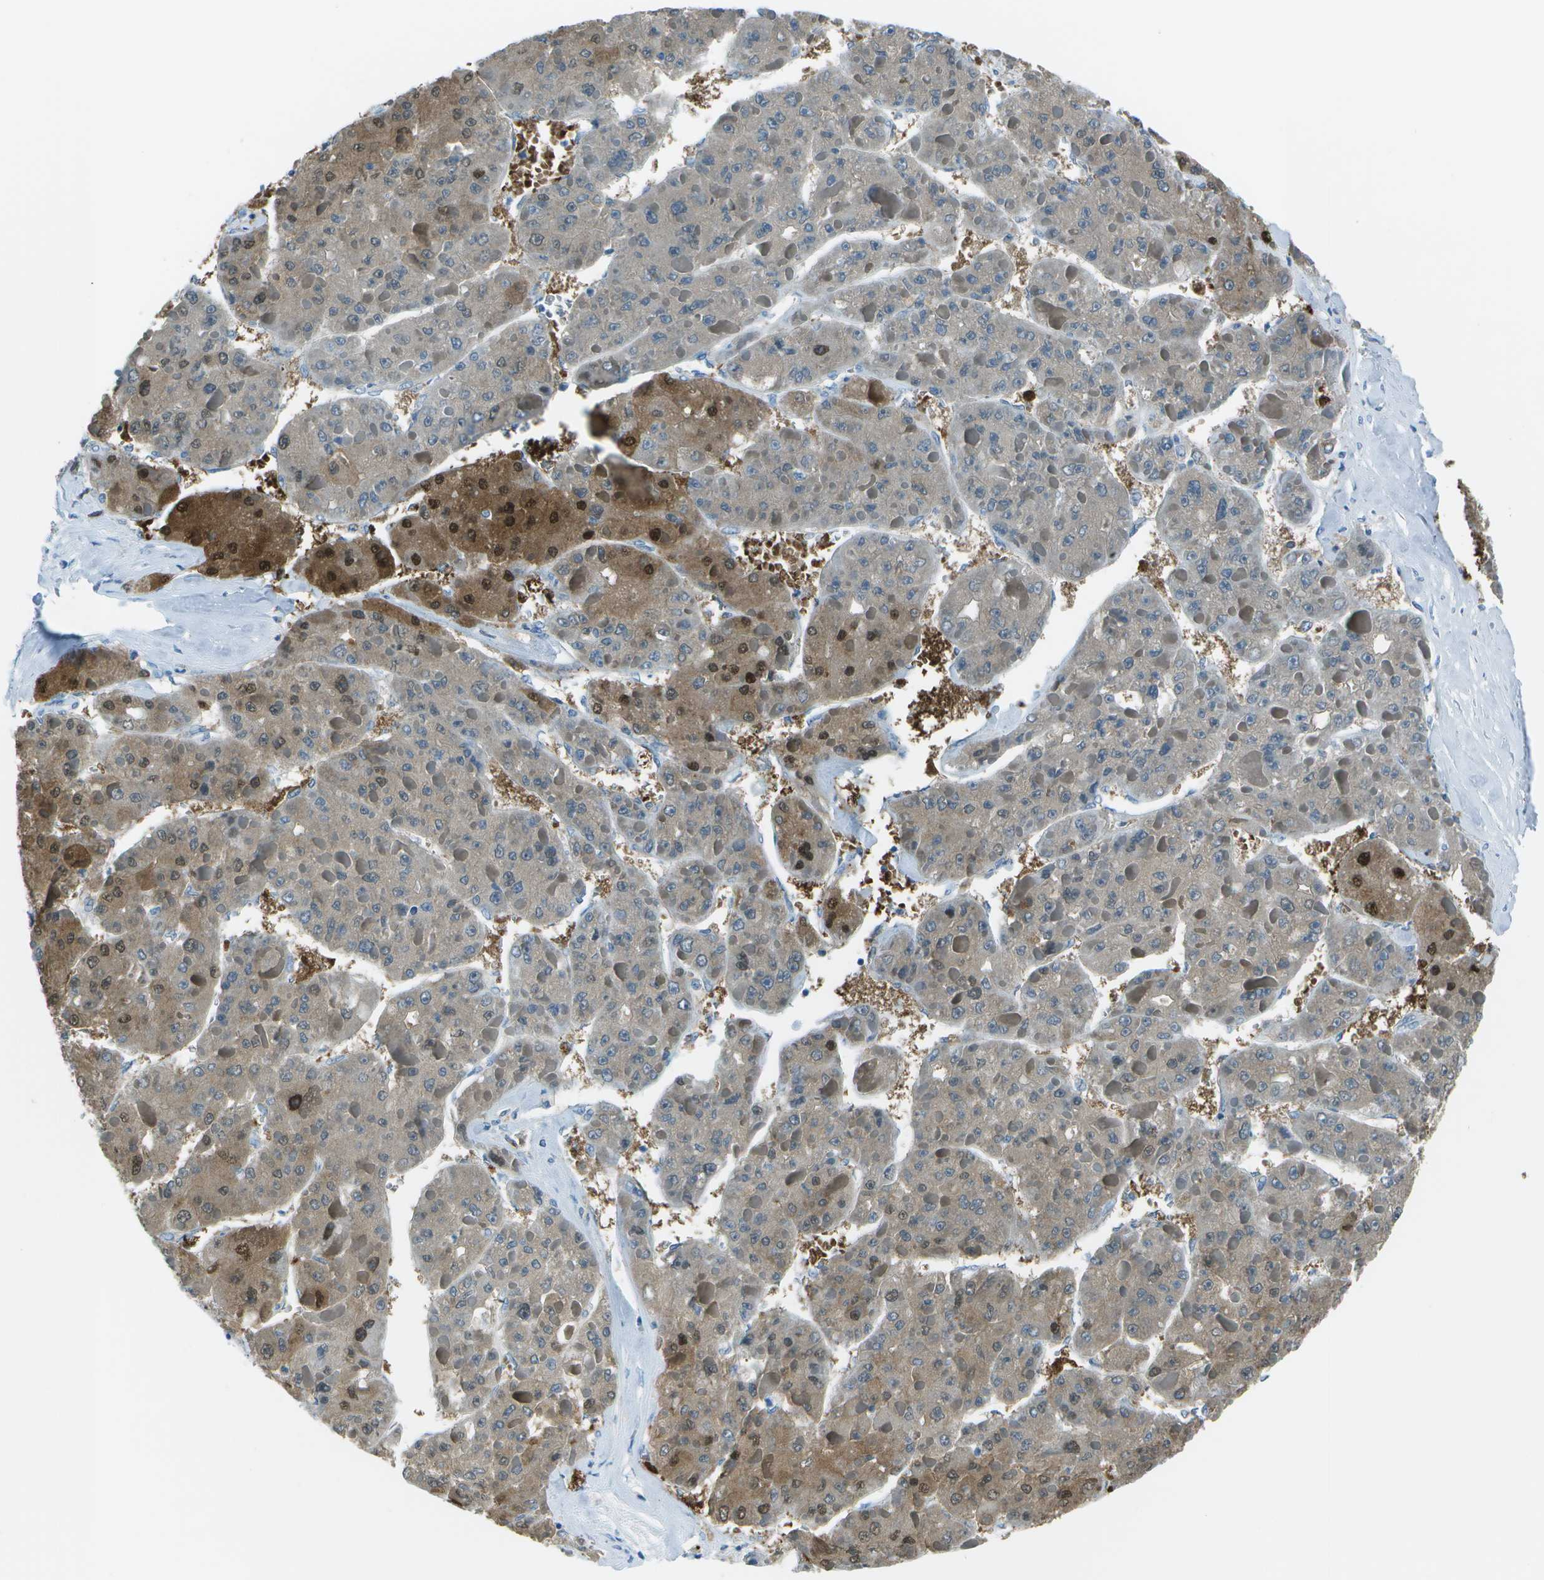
{"staining": {"intensity": "moderate", "quantity": "<25%", "location": "cytoplasmic/membranous,nuclear"}, "tissue": "liver cancer", "cell_type": "Tumor cells", "image_type": "cancer", "snomed": [{"axis": "morphology", "description": "Carcinoma, Hepatocellular, NOS"}, {"axis": "topography", "description": "Liver"}], "caption": "Protein analysis of liver hepatocellular carcinoma tissue displays moderate cytoplasmic/membranous and nuclear expression in about <25% of tumor cells.", "gene": "ASL", "patient": {"sex": "female", "age": 73}}